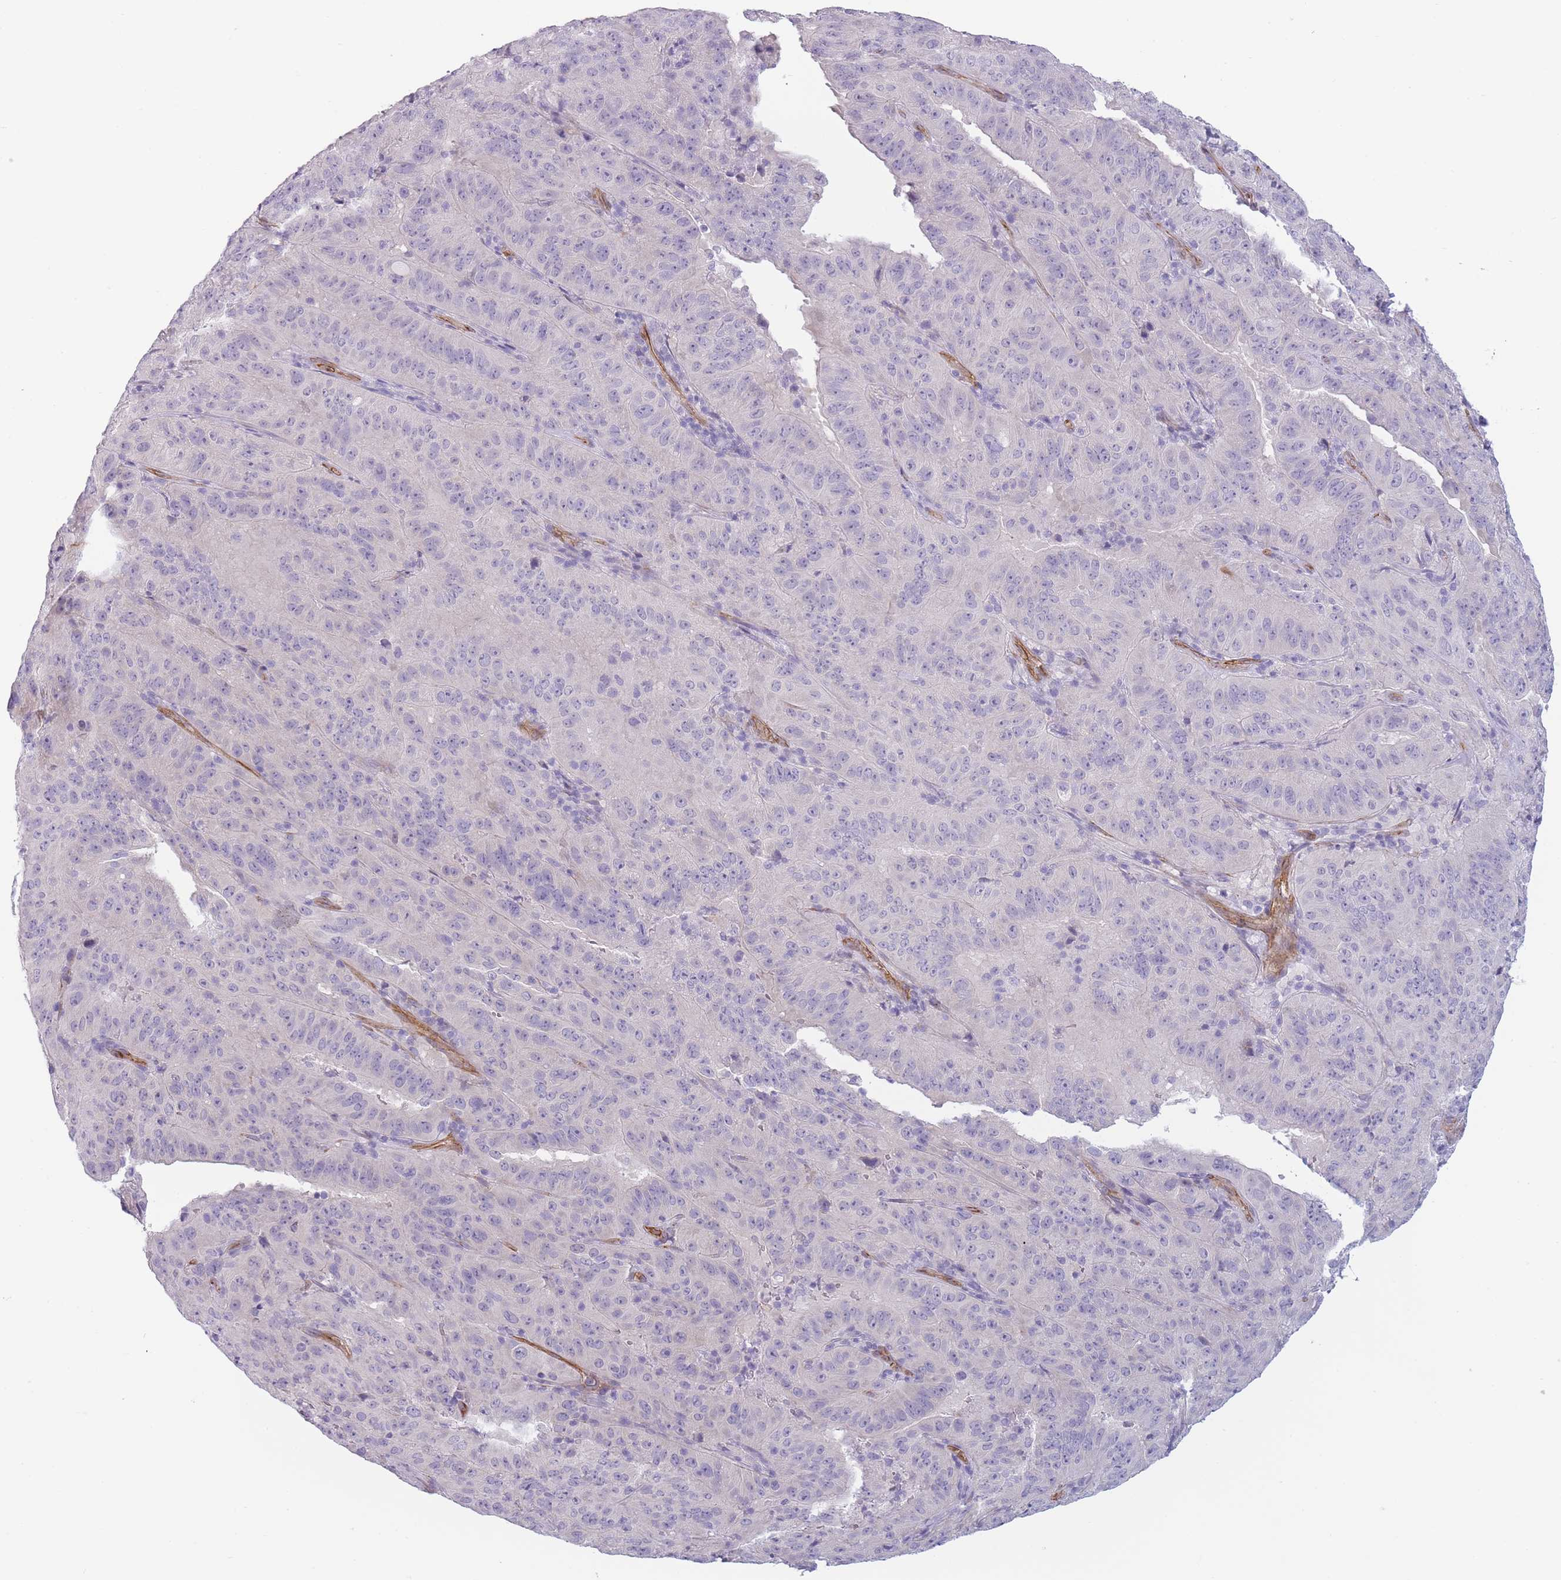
{"staining": {"intensity": "negative", "quantity": "none", "location": "none"}, "tissue": "pancreatic cancer", "cell_type": "Tumor cells", "image_type": "cancer", "snomed": [{"axis": "morphology", "description": "Adenocarcinoma, NOS"}, {"axis": "topography", "description": "Pancreas"}], "caption": "Tumor cells are negative for protein expression in human pancreatic cancer. (DAB (3,3'-diaminobenzidine) immunohistochemistry visualized using brightfield microscopy, high magnification).", "gene": "OR6B3", "patient": {"sex": "male", "age": 63}}